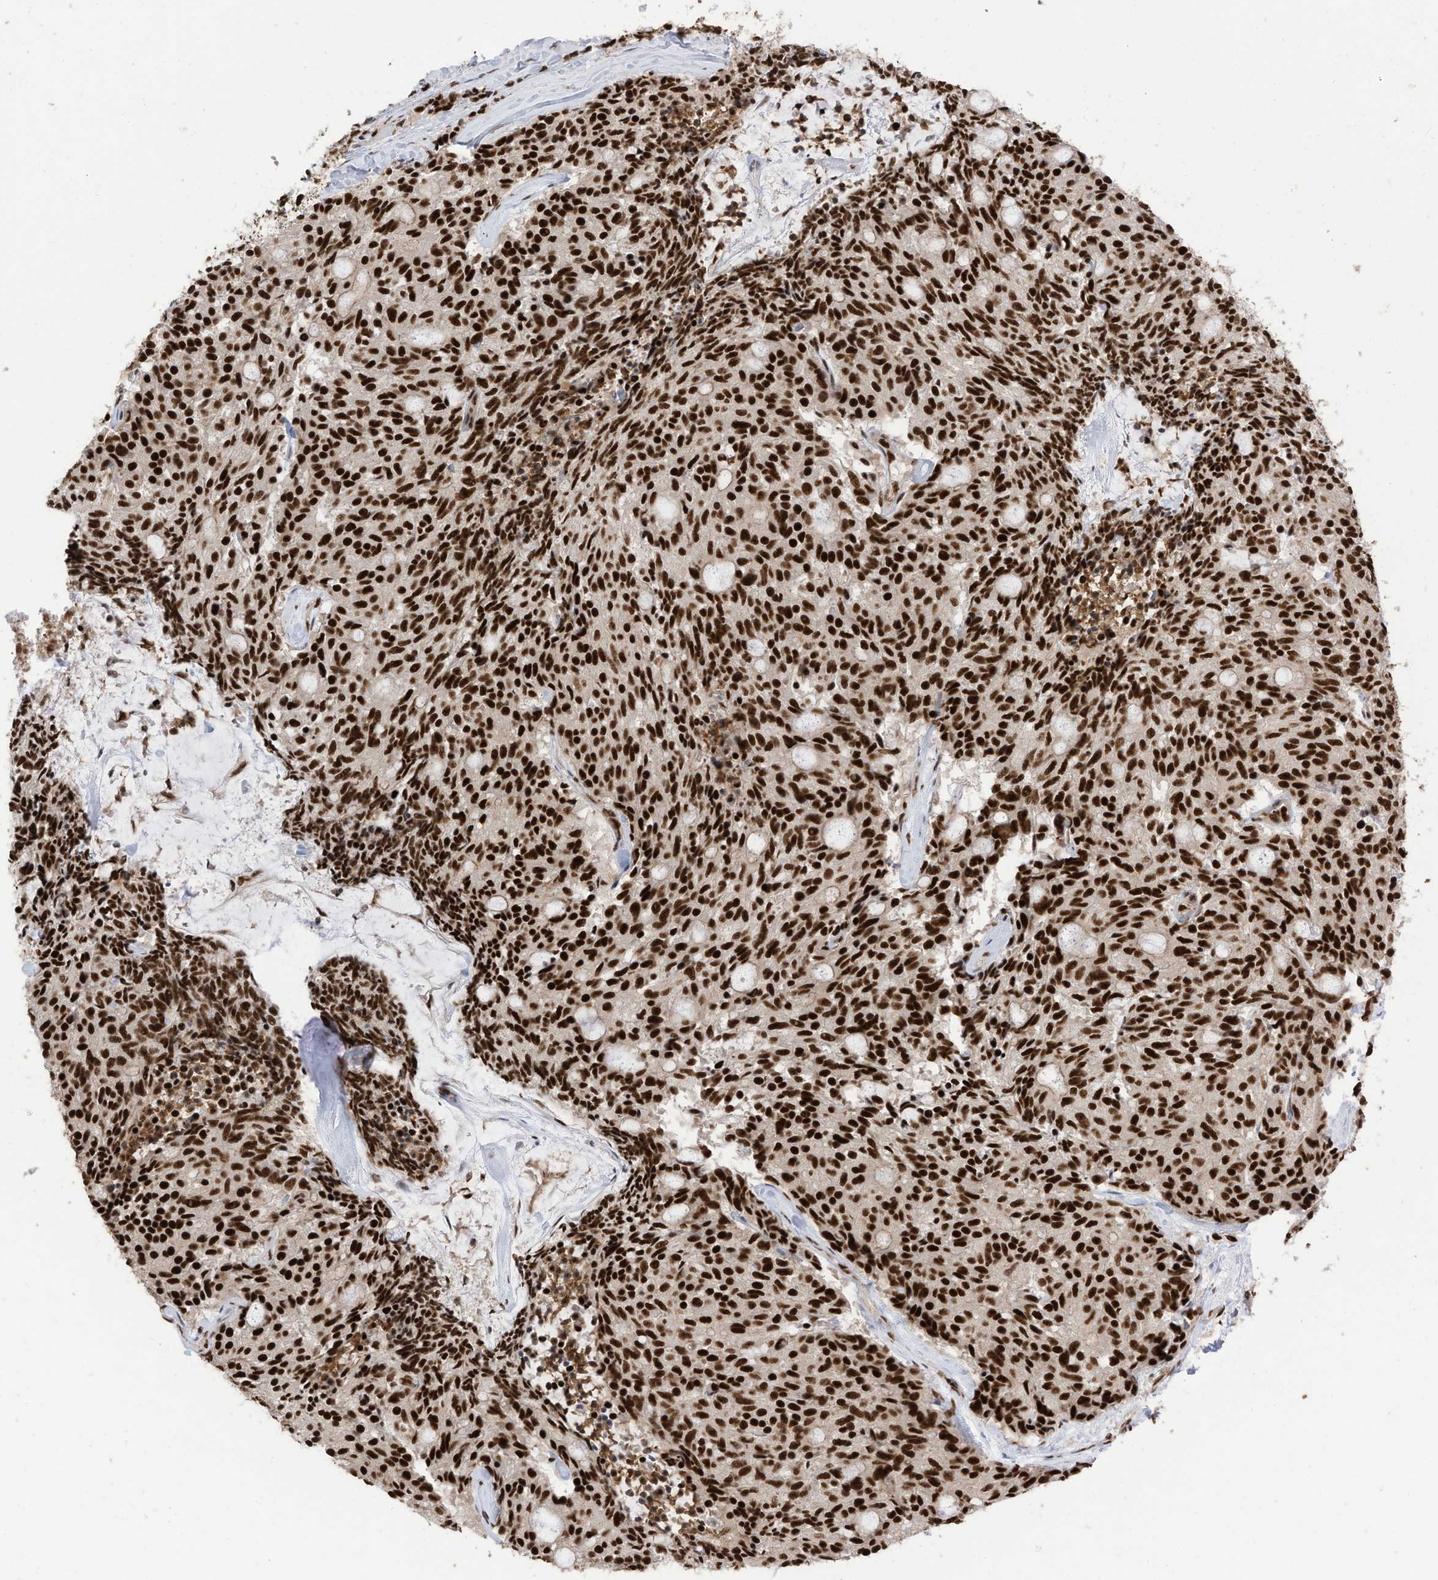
{"staining": {"intensity": "strong", "quantity": ">75%", "location": "nuclear"}, "tissue": "carcinoid", "cell_type": "Tumor cells", "image_type": "cancer", "snomed": [{"axis": "morphology", "description": "Carcinoid, malignant, NOS"}, {"axis": "topography", "description": "Pancreas"}], "caption": "Human carcinoid stained with a brown dye displays strong nuclear positive positivity in approximately >75% of tumor cells.", "gene": "SF3A3", "patient": {"sex": "female", "age": 54}}